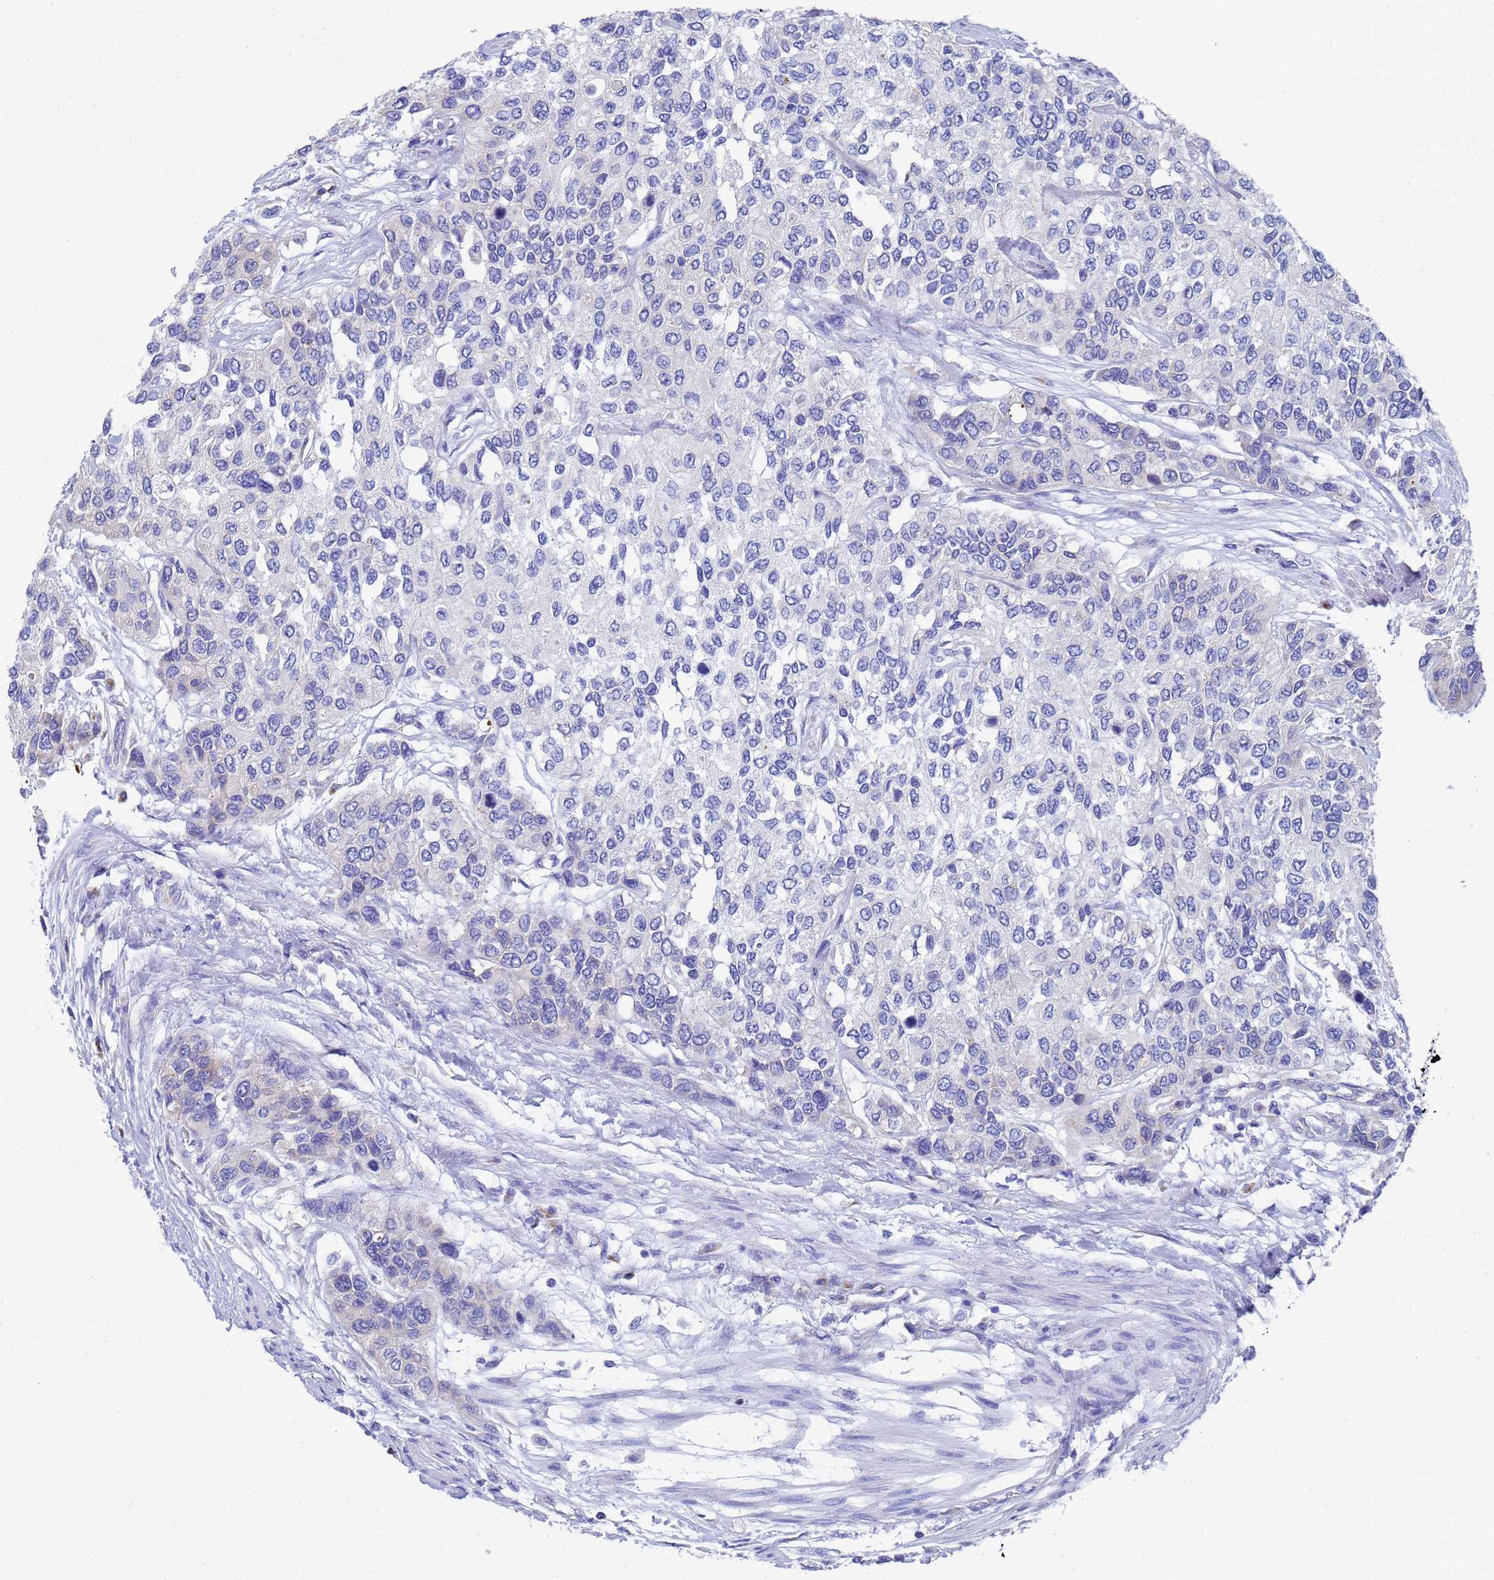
{"staining": {"intensity": "negative", "quantity": "none", "location": "none"}, "tissue": "urothelial cancer", "cell_type": "Tumor cells", "image_type": "cancer", "snomed": [{"axis": "morphology", "description": "Normal tissue, NOS"}, {"axis": "morphology", "description": "Urothelial carcinoma, High grade"}, {"axis": "topography", "description": "Vascular tissue"}, {"axis": "topography", "description": "Urinary bladder"}], "caption": "Immunohistochemistry (IHC) histopathology image of neoplastic tissue: human high-grade urothelial carcinoma stained with DAB (3,3'-diaminobenzidine) shows no significant protein staining in tumor cells.", "gene": "TM4SF4", "patient": {"sex": "female", "age": 56}}